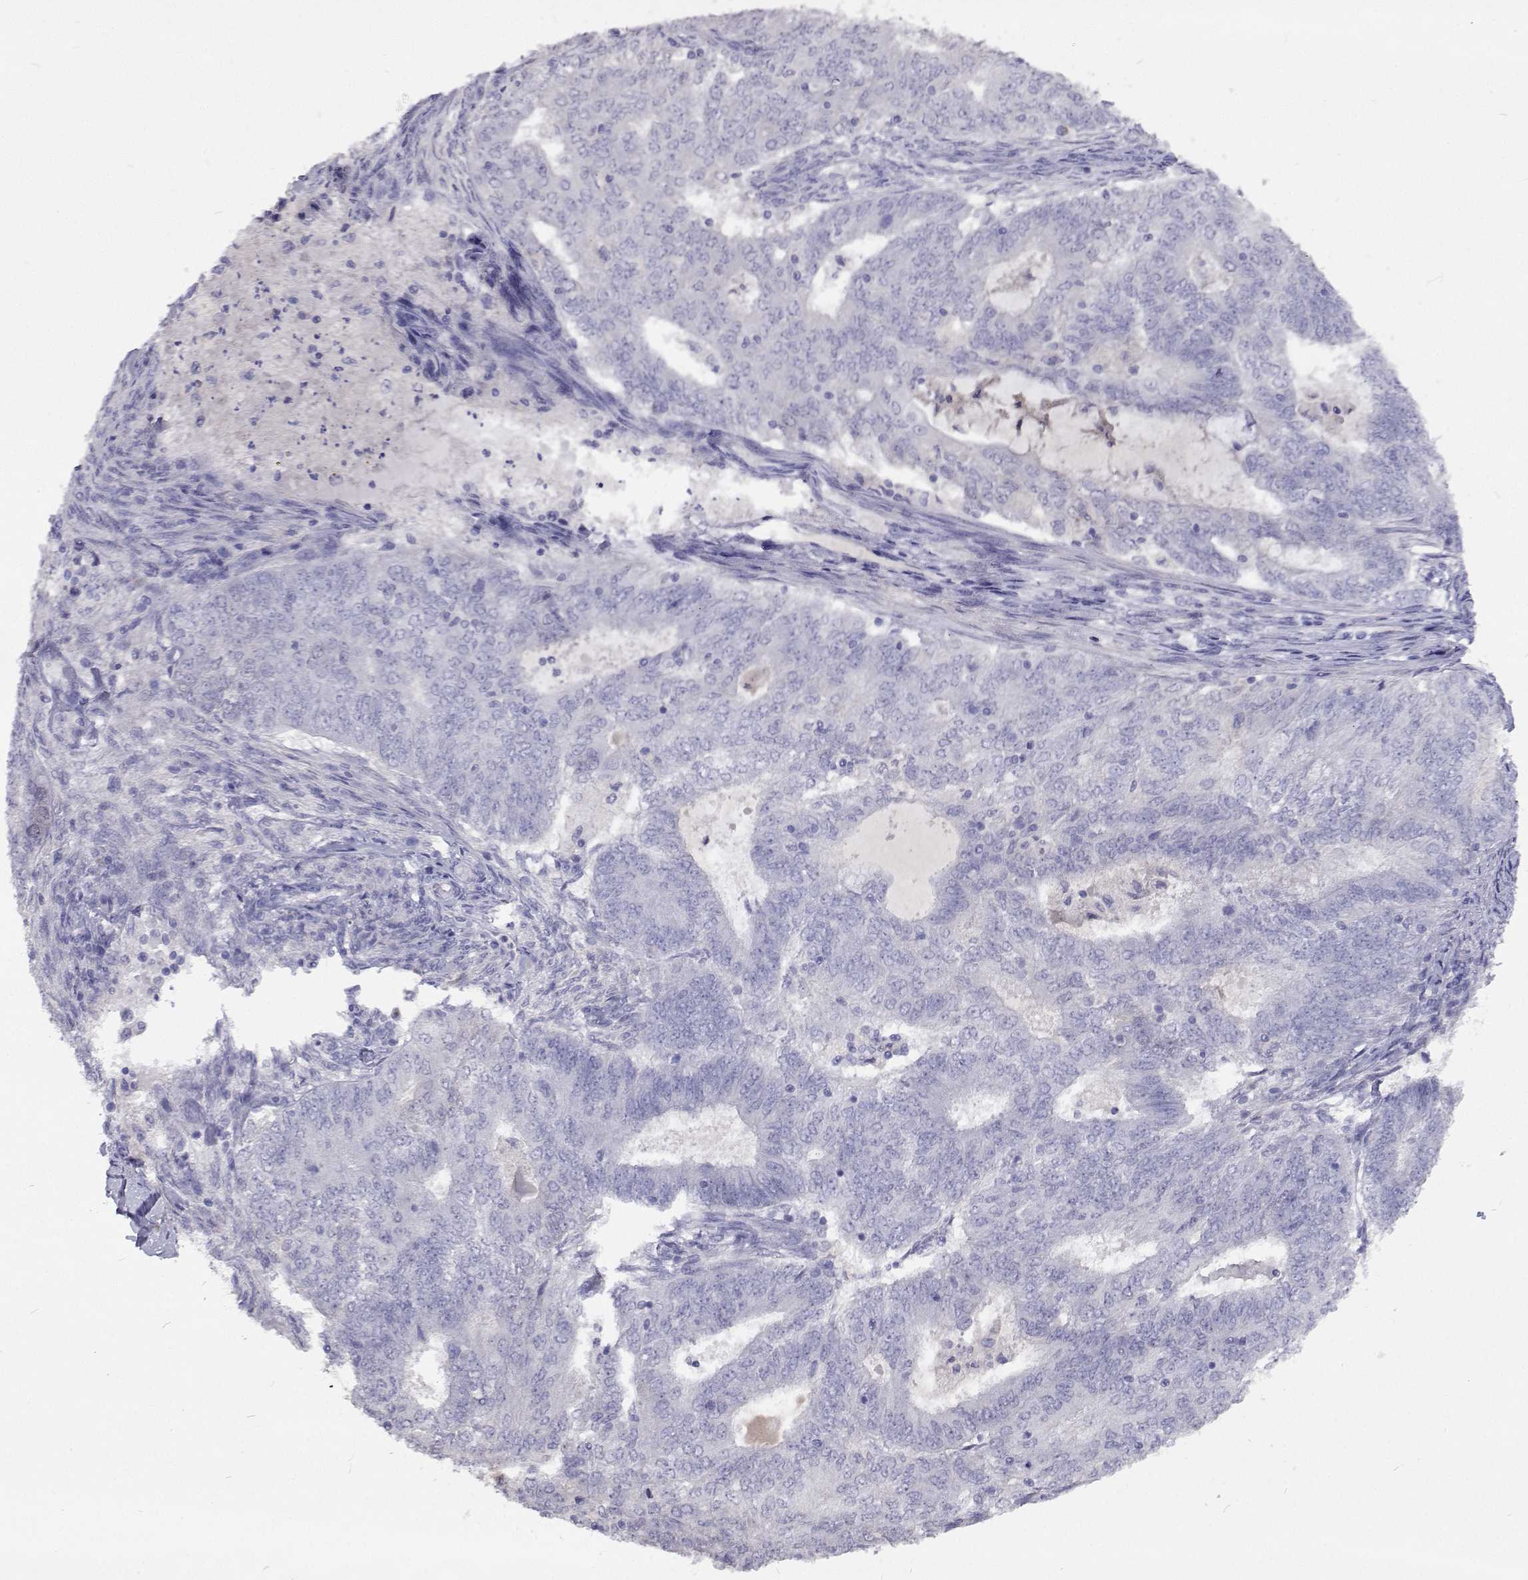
{"staining": {"intensity": "negative", "quantity": "none", "location": "none"}, "tissue": "endometrial cancer", "cell_type": "Tumor cells", "image_type": "cancer", "snomed": [{"axis": "morphology", "description": "Adenocarcinoma, NOS"}, {"axis": "topography", "description": "Endometrium"}], "caption": "Immunohistochemistry micrograph of neoplastic tissue: human endometrial adenocarcinoma stained with DAB displays no significant protein positivity in tumor cells. (IHC, brightfield microscopy, high magnification).", "gene": "CFAP44", "patient": {"sex": "female", "age": 62}}